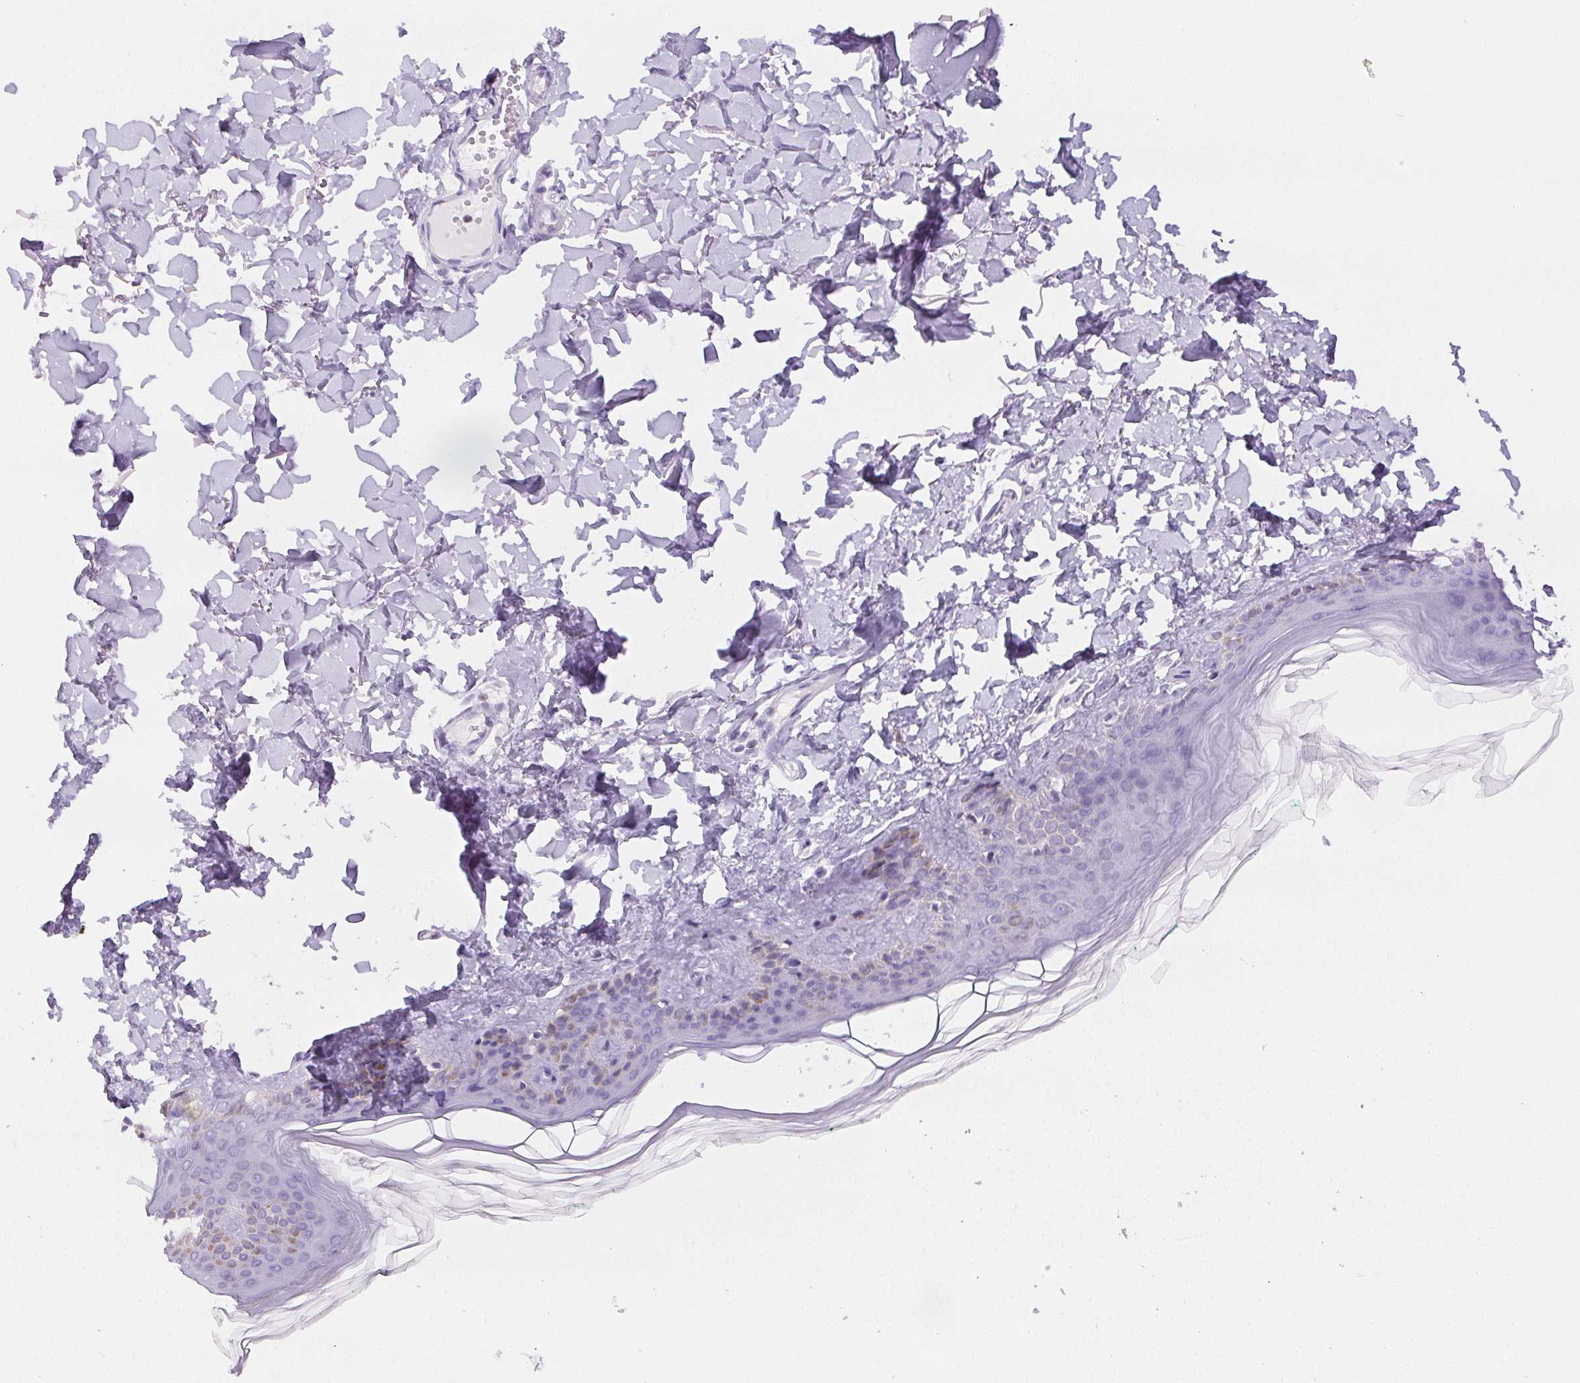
{"staining": {"intensity": "negative", "quantity": "none", "location": "none"}, "tissue": "skin", "cell_type": "Fibroblasts", "image_type": "normal", "snomed": [{"axis": "morphology", "description": "Normal tissue, NOS"}, {"axis": "topography", "description": "Skin"}, {"axis": "topography", "description": "Peripheral nerve tissue"}], "caption": "The image demonstrates no significant staining in fibroblasts of skin. (DAB (3,3'-diaminobenzidine) IHC, high magnification).", "gene": "BEND2", "patient": {"sex": "female", "age": 45}}